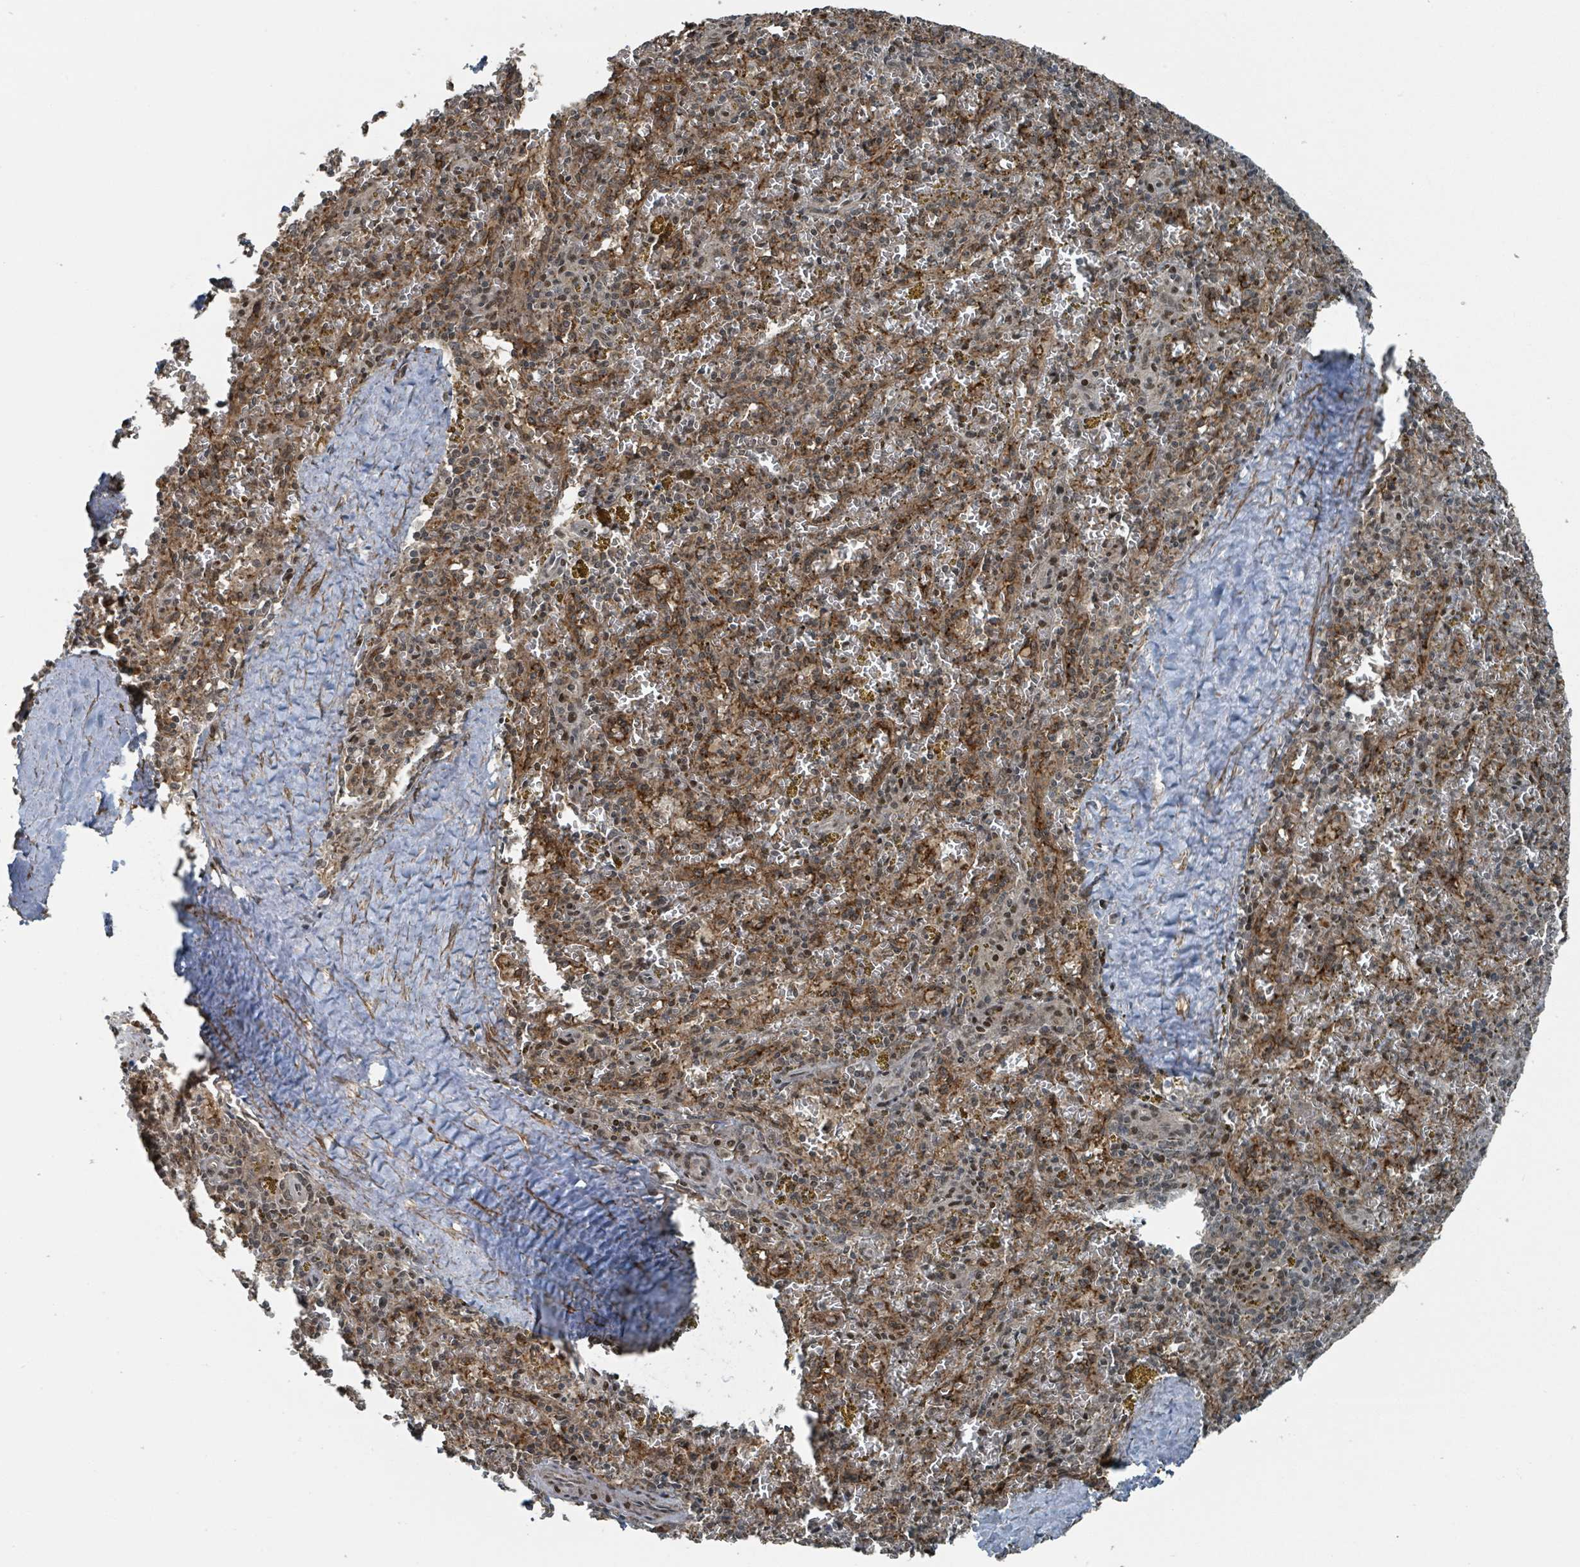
{"staining": {"intensity": "moderate", "quantity": "<25%", "location": "cytoplasmic/membranous,nuclear"}, "tissue": "spleen", "cell_type": "Cells in red pulp", "image_type": "normal", "snomed": [{"axis": "morphology", "description": "Normal tissue, NOS"}, {"axis": "topography", "description": "Spleen"}], "caption": "Immunohistochemistry image of normal human spleen stained for a protein (brown), which reveals low levels of moderate cytoplasmic/membranous,nuclear staining in approximately <25% of cells in red pulp.", "gene": "PHIP", "patient": {"sex": "male", "age": 57}}